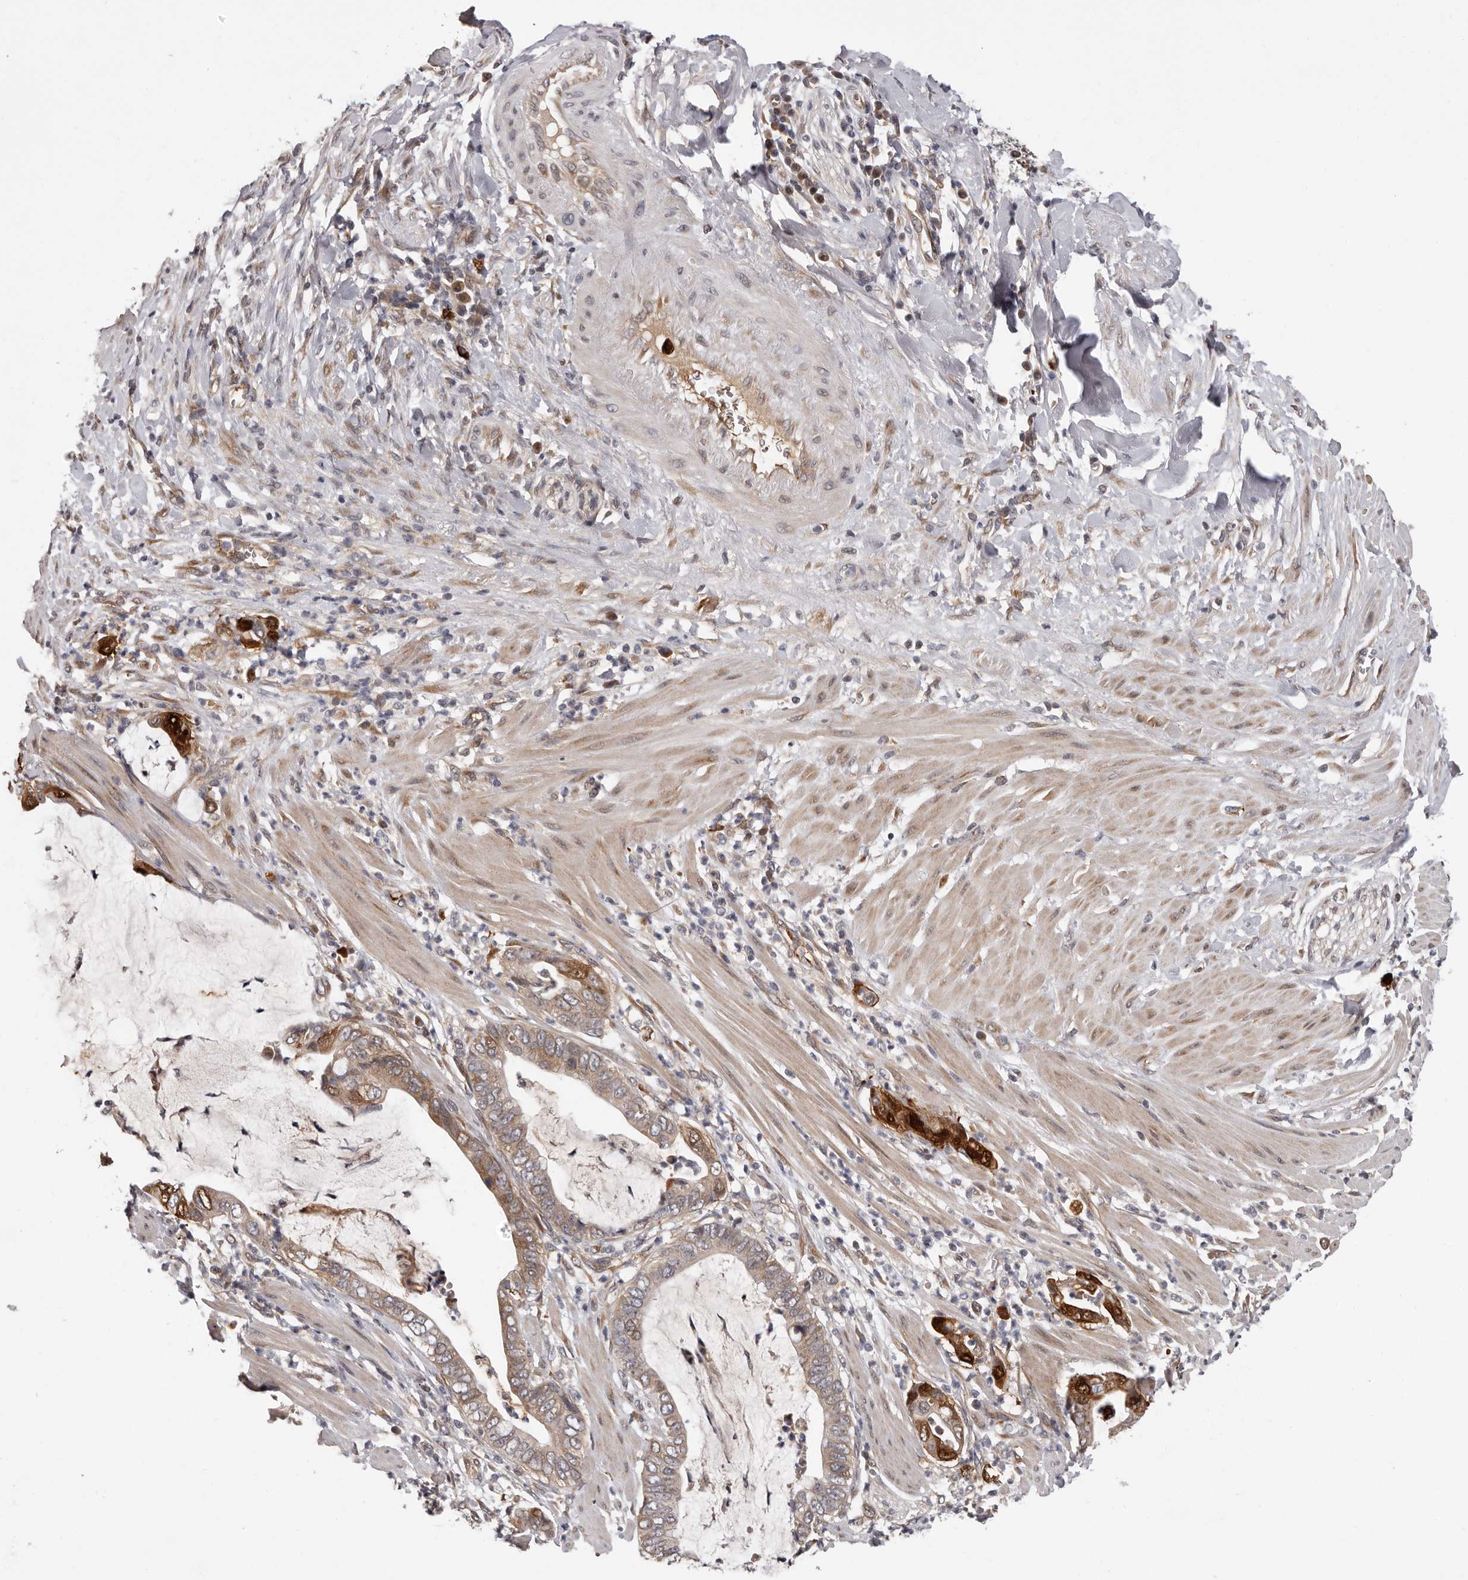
{"staining": {"intensity": "moderate", "quantity": "25%-75%", "location": "cytoplasmic/membranous,nuclear"}, "tissue": "pancreatic cancer", "cell_type": "Tumor cells", "image_type": "cancer", "snomed": [{"axis": "morphology", "description": "Adenocarcinoma, NOS"}, {"axis": "topography", "description": "Pancreas"}], "caption": "Tumor cells display medium levels of moderate cytoplasmic/membranous and nuclear positivity in about 25%-75% of cells in adenocarcinoma (pancreatic). Using DAB (brown) and hematoxylin (blue) stains, captured at high magnification using brightfield microscopy.", "gene": "MED8", "patient": {"sex": "male", "age": 75}}